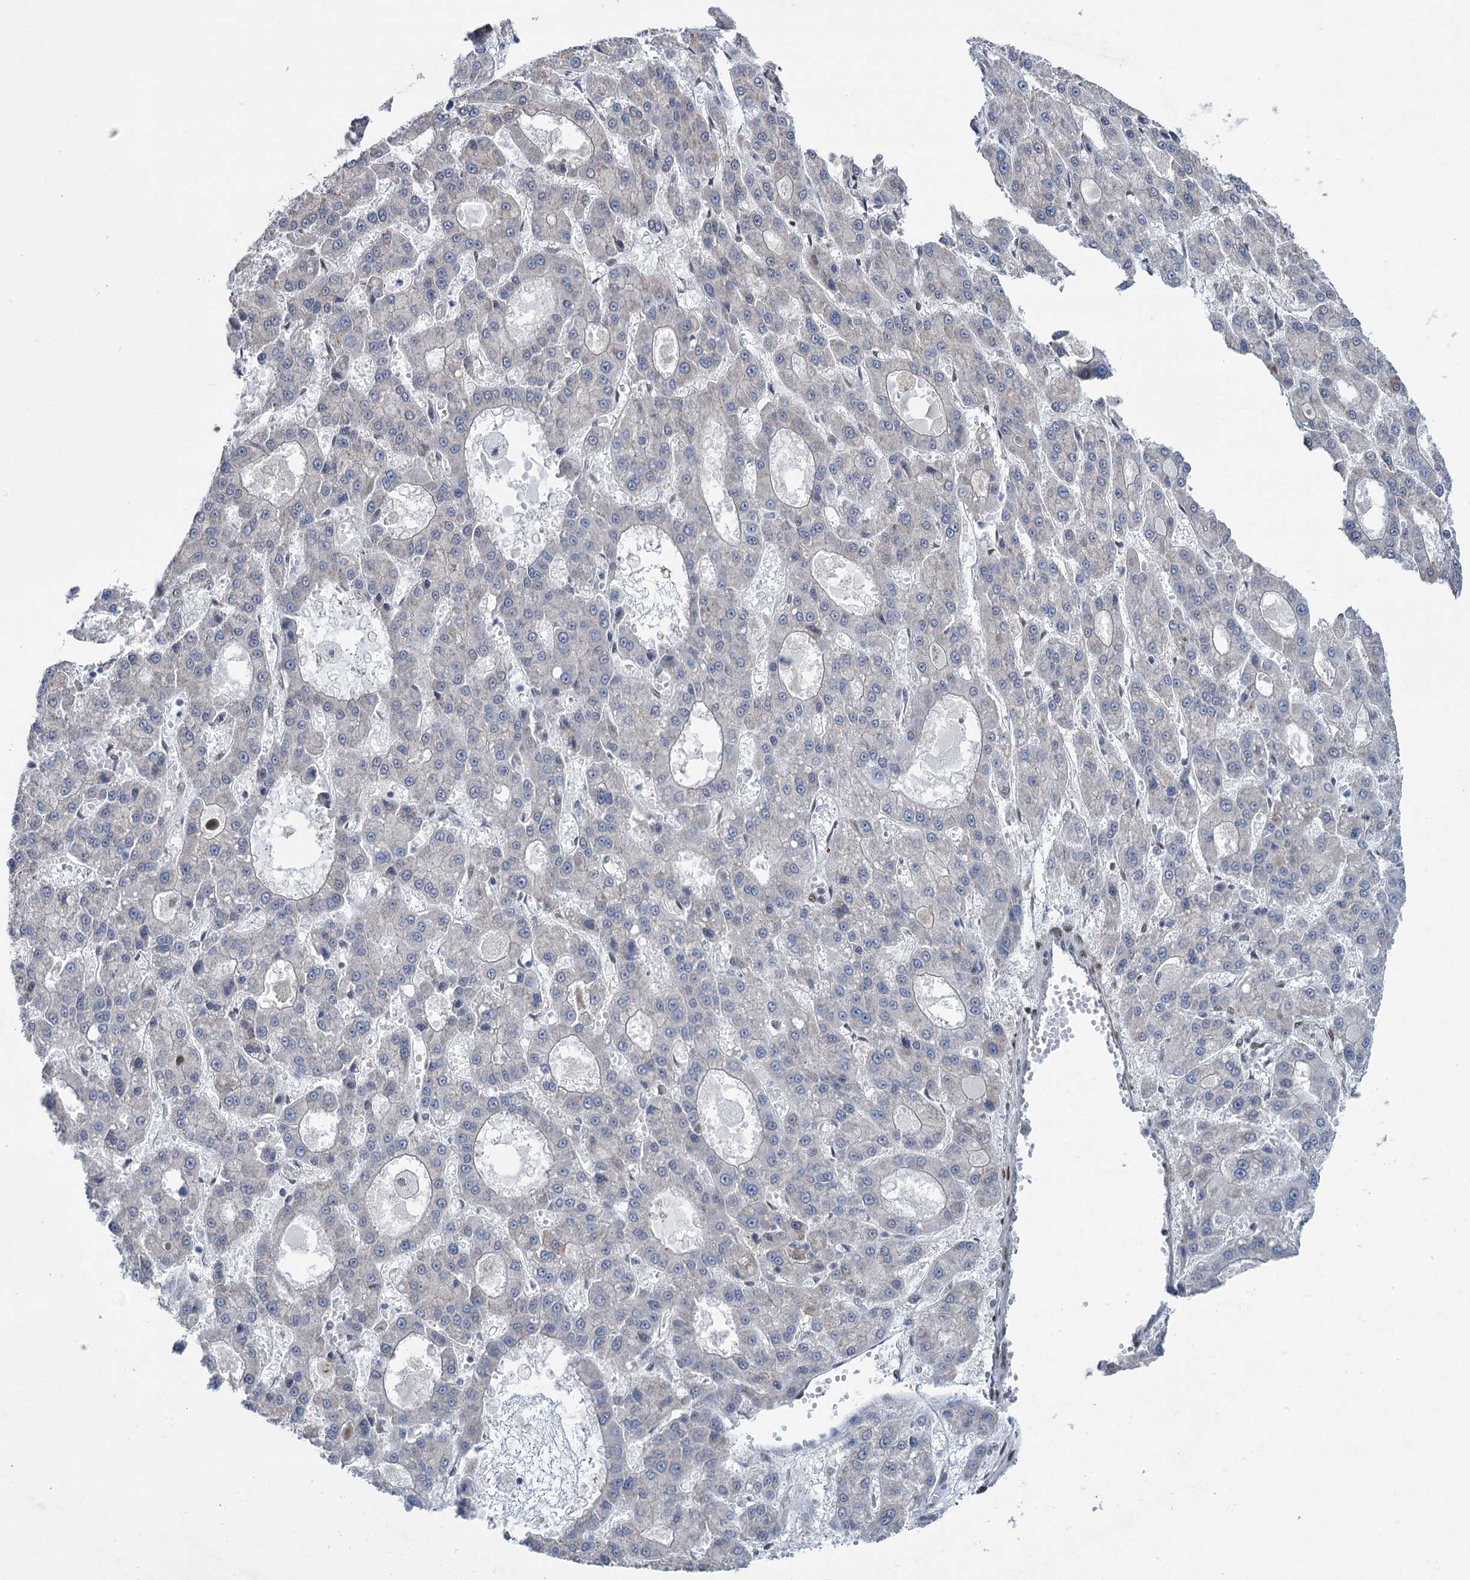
{"staining": {"intensity": "negative", "quantity": "none", "location": "none"}, "tissue": "liver cancer", "cell_type": "Tumor cells", "image_type": "cancer", "snomed": [{"axis": "morphology", "description": "Carcinoma, Hepatocellular, NOS"}, {"axis": "topography", "description": "Liver"}], "caption": "A high-resolution image shows immunohistochemistry staining of liver cancer, which exhibits no significant positivity in tumor cells. Brightfield microscopy of immunohistochemistry (IHC) stained with DAB (brown) and hematoxylin (blue), captured at high magnification.", "gene": "FAM53A", "patient": {"sex": "male", "age": 70}}